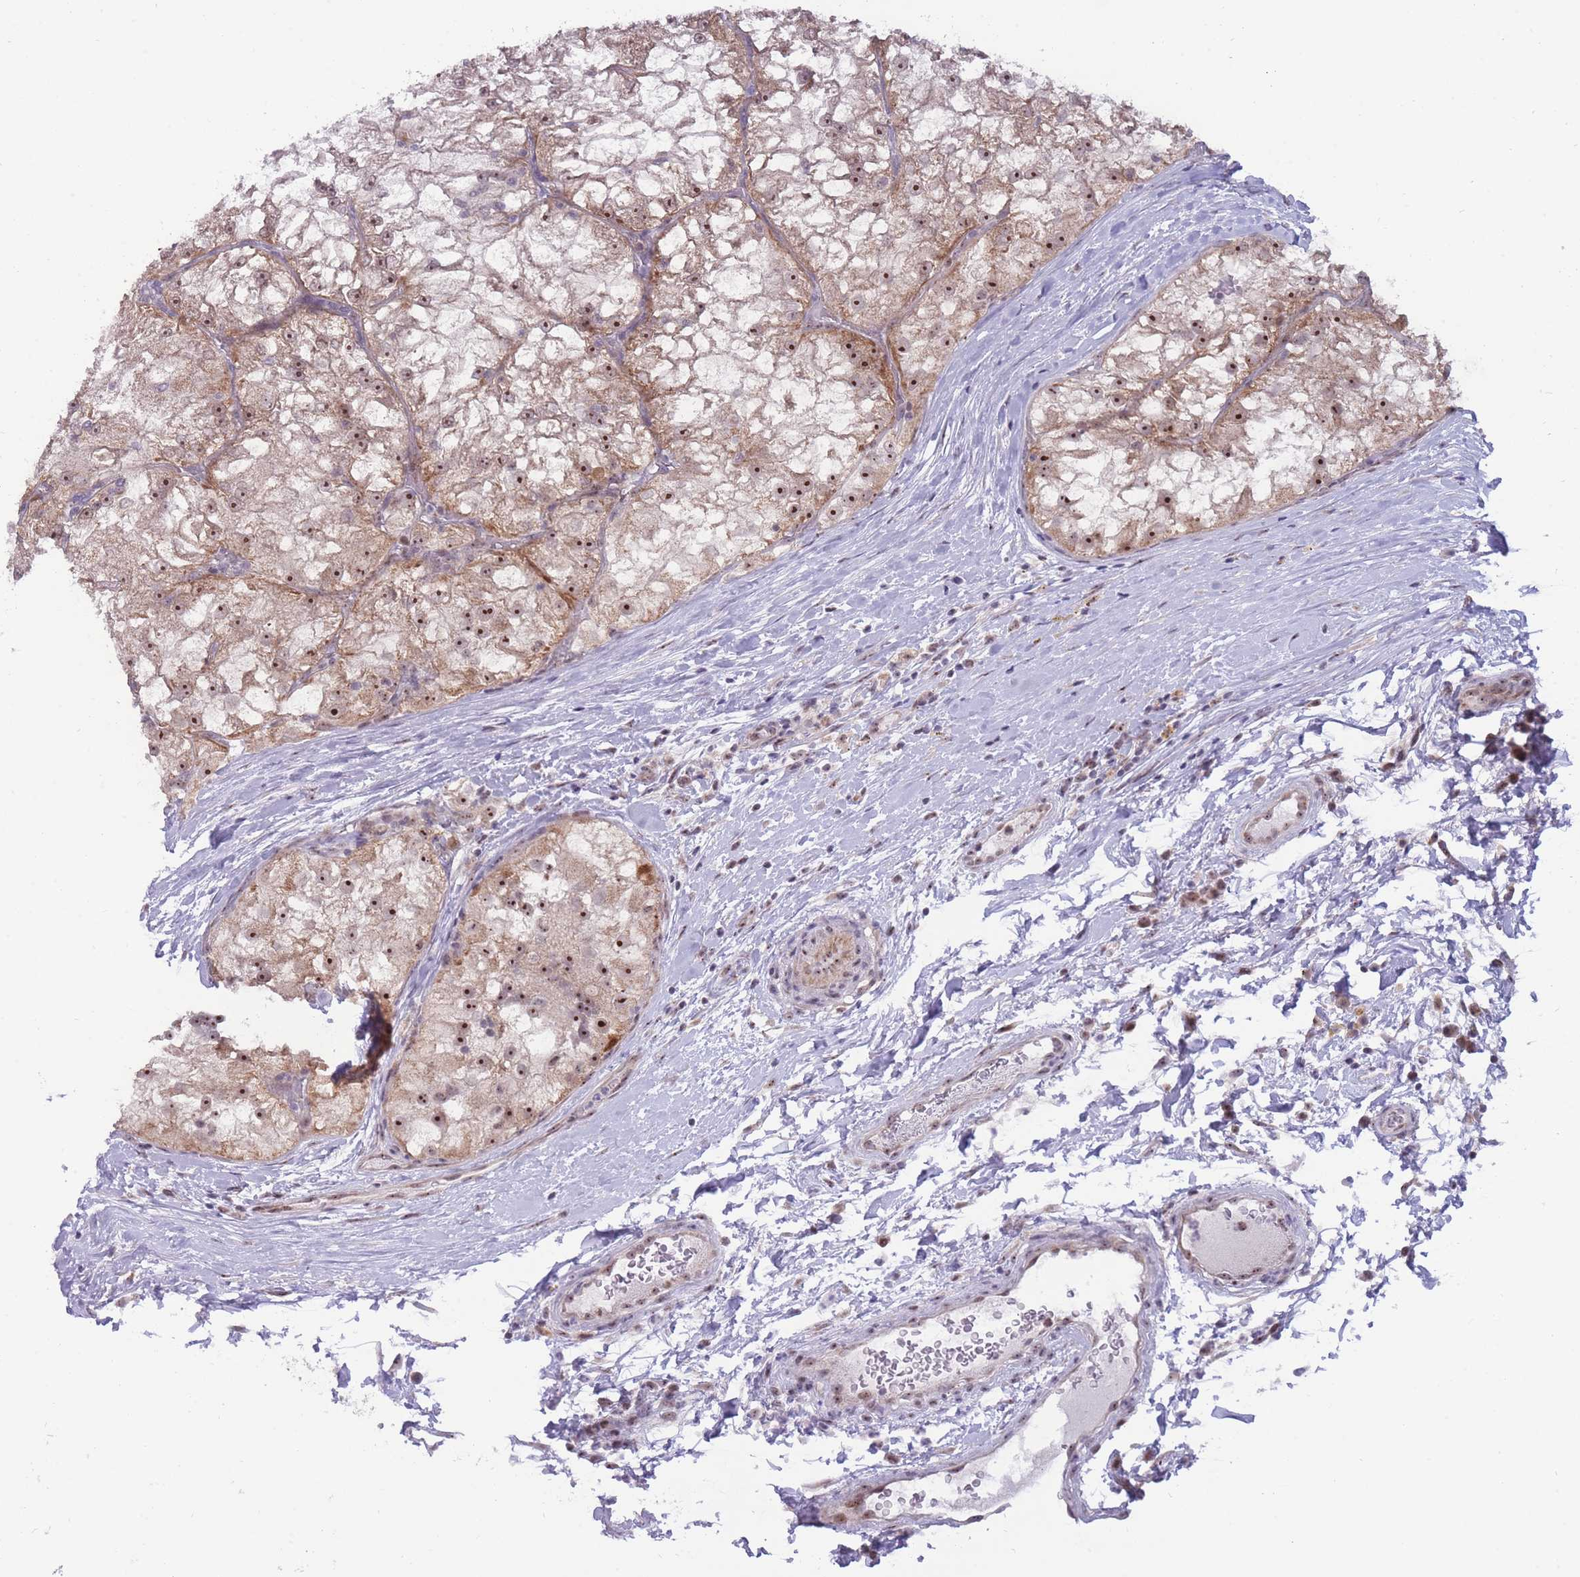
{"staining": {"intensity": "strong", "quantity": "25%-75%", "location": "cytoplasmic/membranous,nuclear"}, "tissue": "renal cancer", "cell_type": "Tumor cells", "image_type": "cancer", "snomed": [{"axis": "morphology", "description": "Adenocarcinoma, NOS"}, {"axis": "topography", "description": "Kidney"}], "caption": "IHC of renal adenocarcinoma shows high levels of strong cytoplasmic/membranous and nuclear staining in about 25%-75% of tumor cells.", "gene": "MCIDAS", "patient": {"sex": "female", "age": 72}}